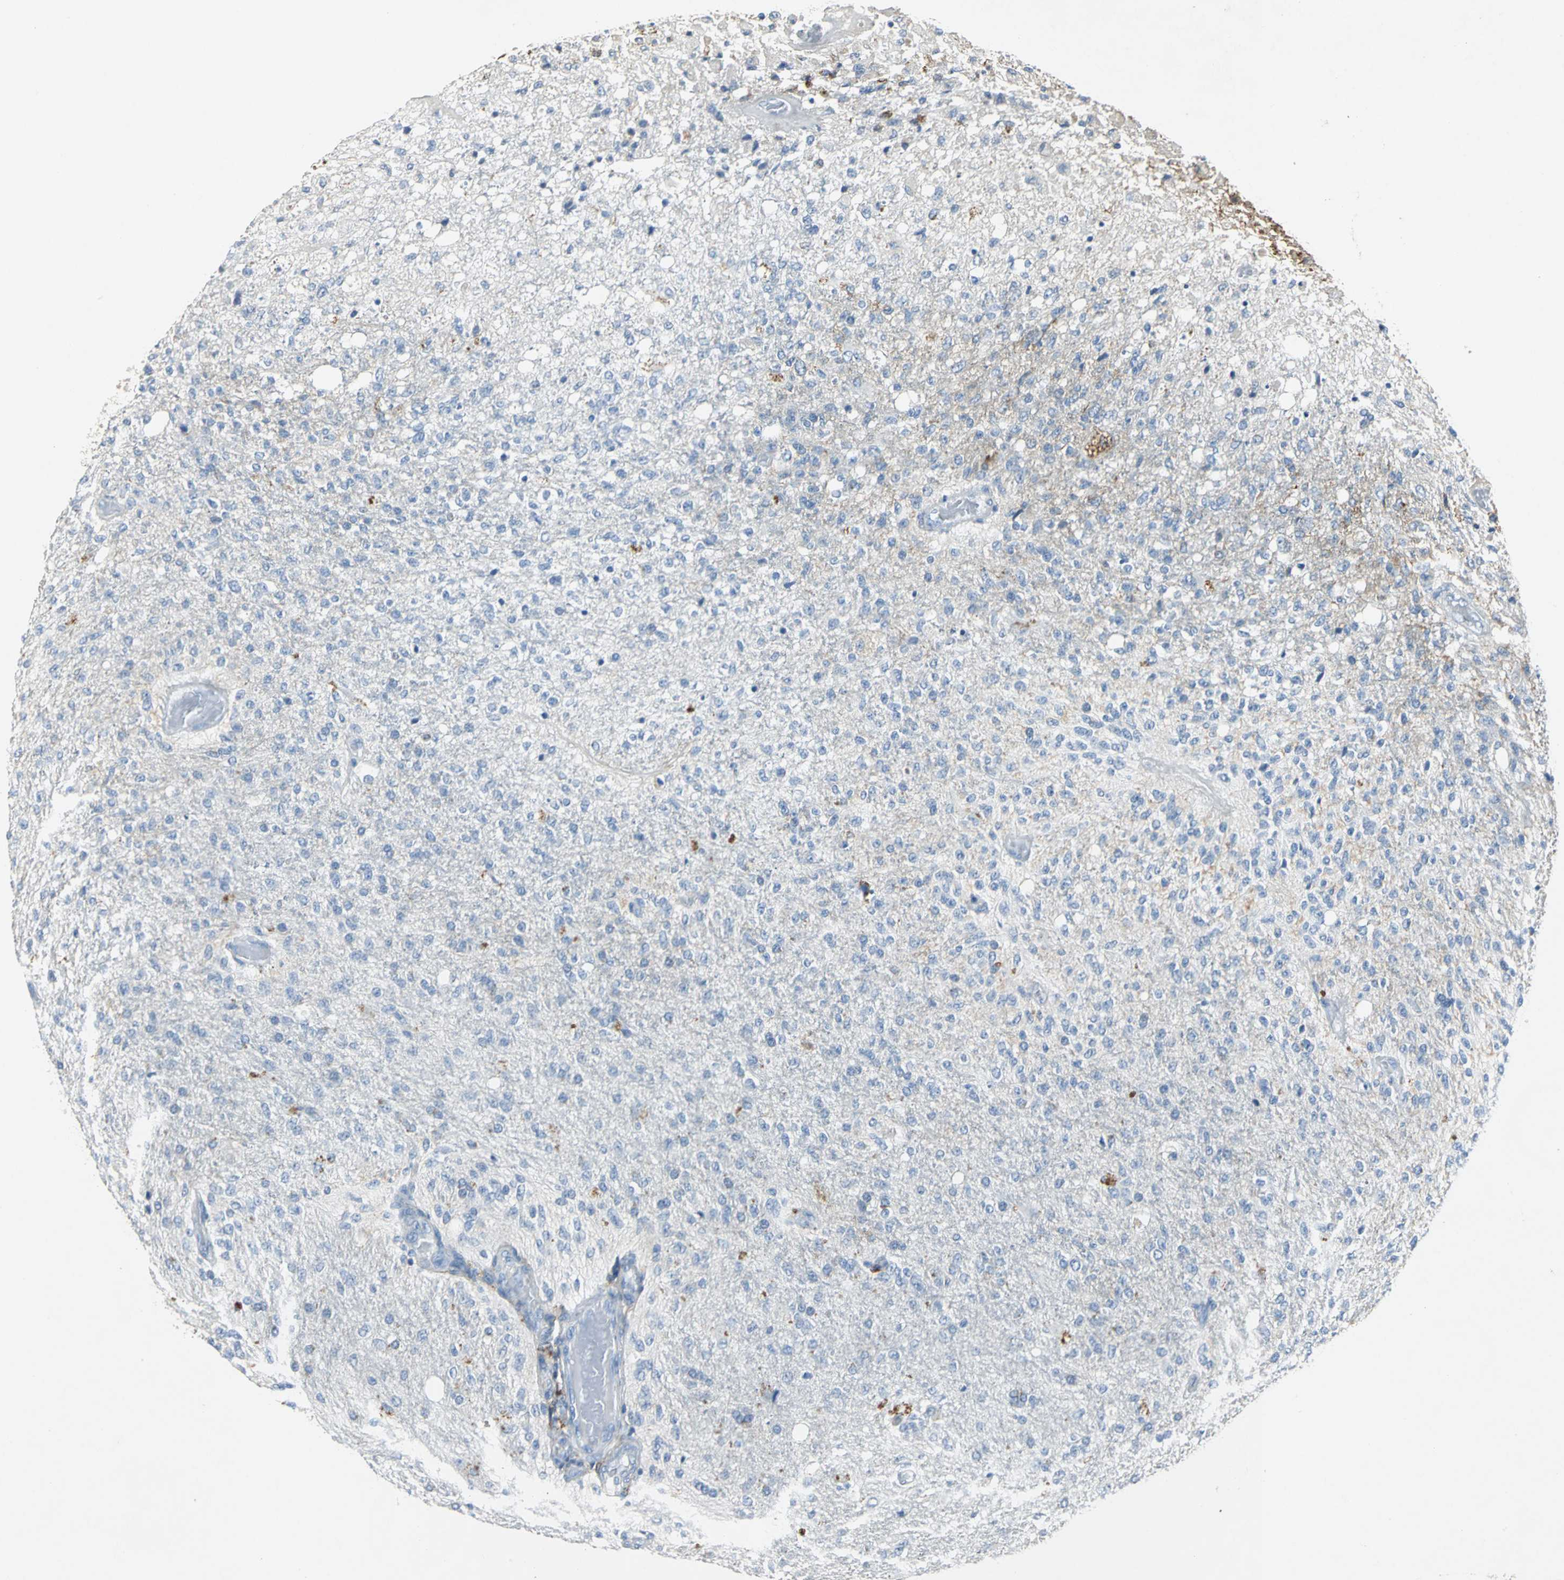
{"staining": {"intensity": "negative", "quantity": "none", "location": "none"}, "tissue": "glioma", "cell_type": "Tumor cells", "image_type": "cancer", "snomed": [{"axis": "morphology", "description": "Normal tissue, NOS"}, {"axis": "morphology", "description": "Glioma, malignant, High grade"}, {"axis": "topography", "description": "Cerebral cortex"}], "caption": "Immunohistochemistry of high-grade glioma (malignant) reveals no expression in tumor cells.", "gene": "EFNB3", "patient": {"sex": "male", "age": 77}}